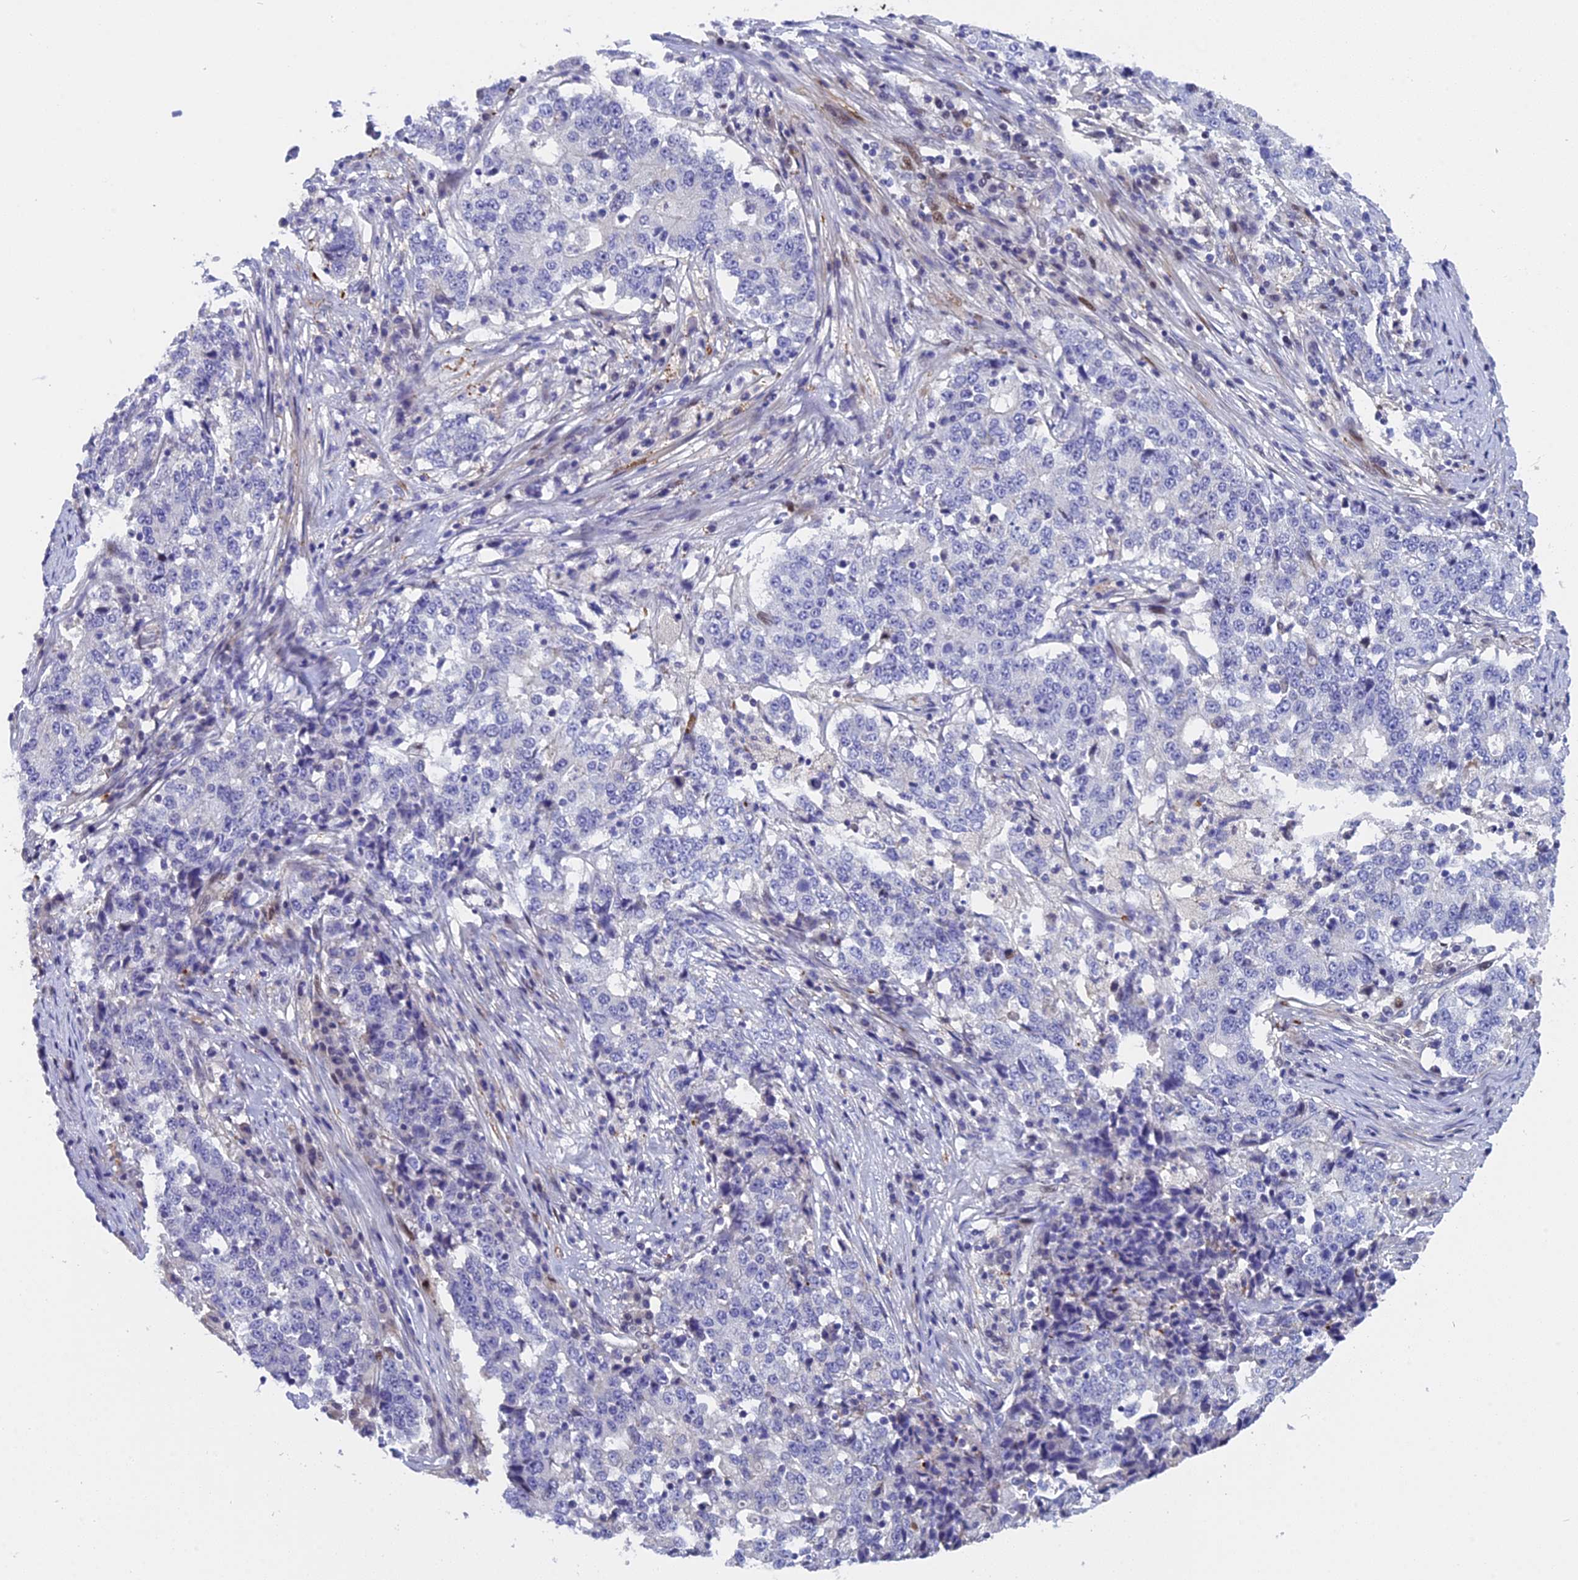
{"staining": {"intensity": "negative", "quantity": "none", "location": "none"}, "tissue": "stomach cancer", "cell_type": "Tumor cells", "image_type": "cancer", "snomed": [{"axis": "morphology", "description": "Adenocarcinoma, NOS"}, {"axis": "topography", "description": "Stomach"}], "caption": "A photomicrograph of human stomach cancer (adenocarcinoma) is negative for staining in tumor cells.", "gene": "NKPD1", "patient": {"sex": "male", "age": 59}}